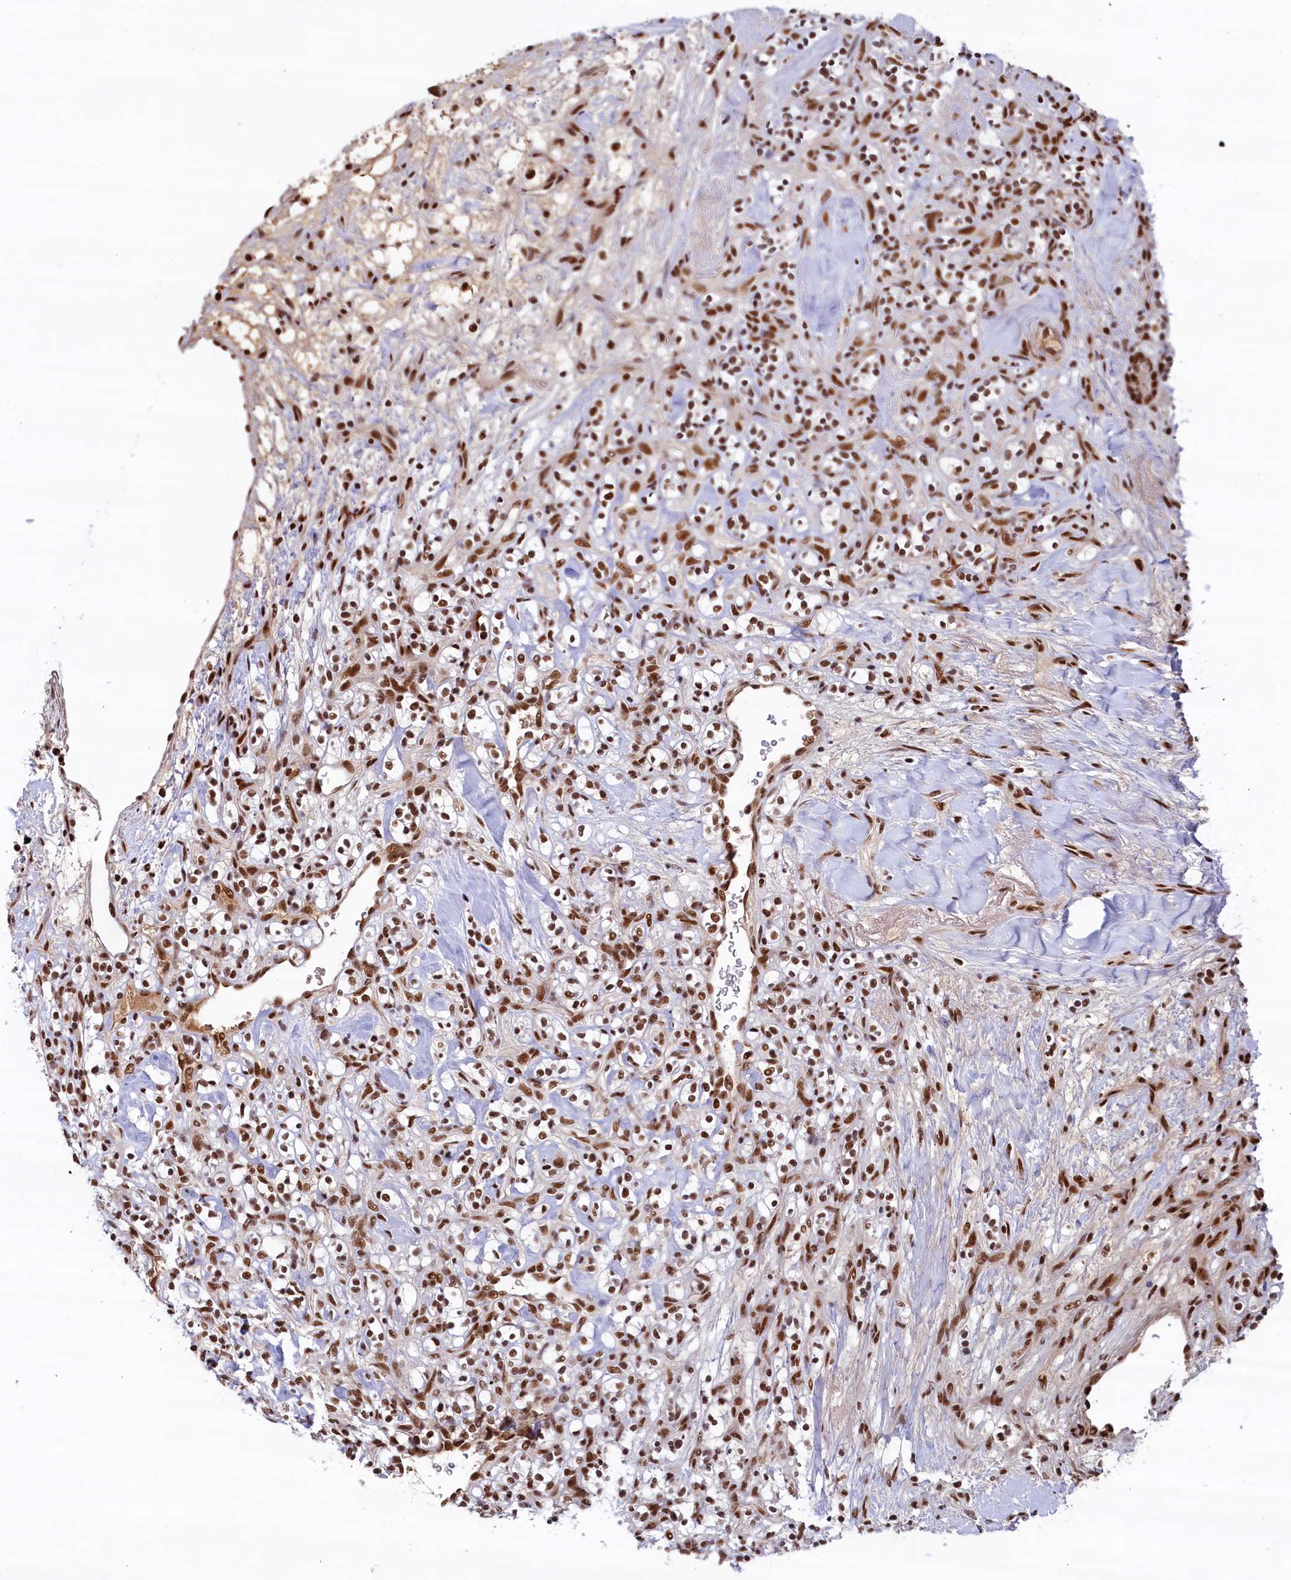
{"staining": {"intensity": "moderate", "quantity": ">75%", "location": "nuclear"}, "tissue": "renal cancer", "cell_type": "Tumor cells", "image_type": "cancer", "snomed": [{"axis": "morphology", "description": "Adenocarcinoma, NOS"}, {"axis": "topography", "description": "Kidney"}], "caption": "Immunohistochemical staining of human adenocarcinoma (renal) exhibits medium levels of moderate nuclear expression in about >75% of tumor cells. (IHC, brightfield microscopy, high magnification).", "gene": "ZC3H18", "patient": {"sex": "male", "age": 77}}